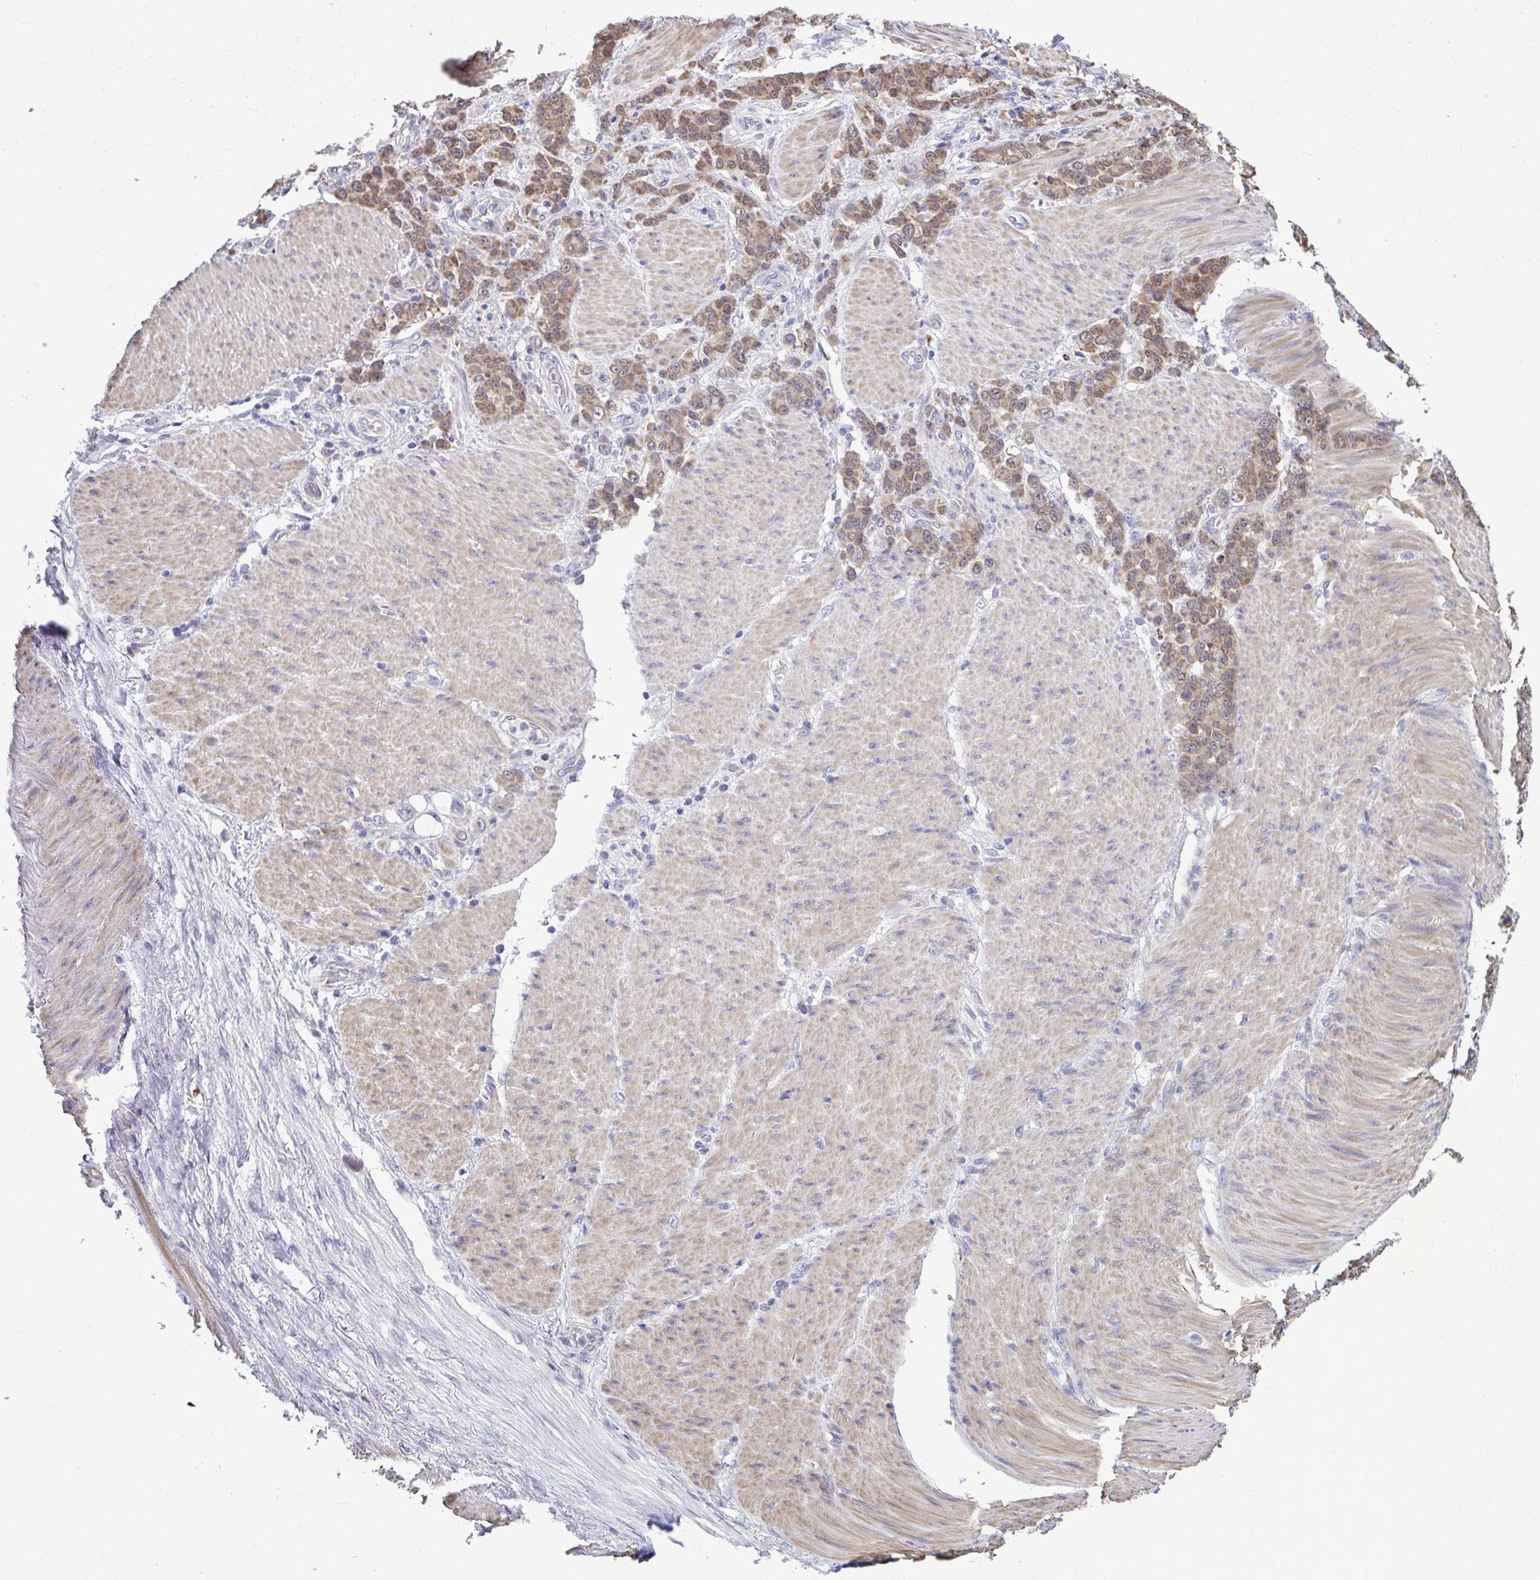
{"staining": {"intensity": "moderate", "quantity": ">75%", "location": "cytoplasmic/membranous"}, "tissue": "stomach cancer", "cell_type": "Tumor cells", "image_type": "cancer", "snomed": [{"axis": "morphology", "description": "Adenocarcinoma, NOS"}, {"axis": "topography", "description": "Stomach"}], "caption": "Immunohistochemistry of human stomach adenocarcinoma demonstrates medium levels of moderate cytoplasmic/membranous expression in approximately >75% of tumor cells.", "gene": "SARS2", "patient": {"sex": "female", "age": 79}}